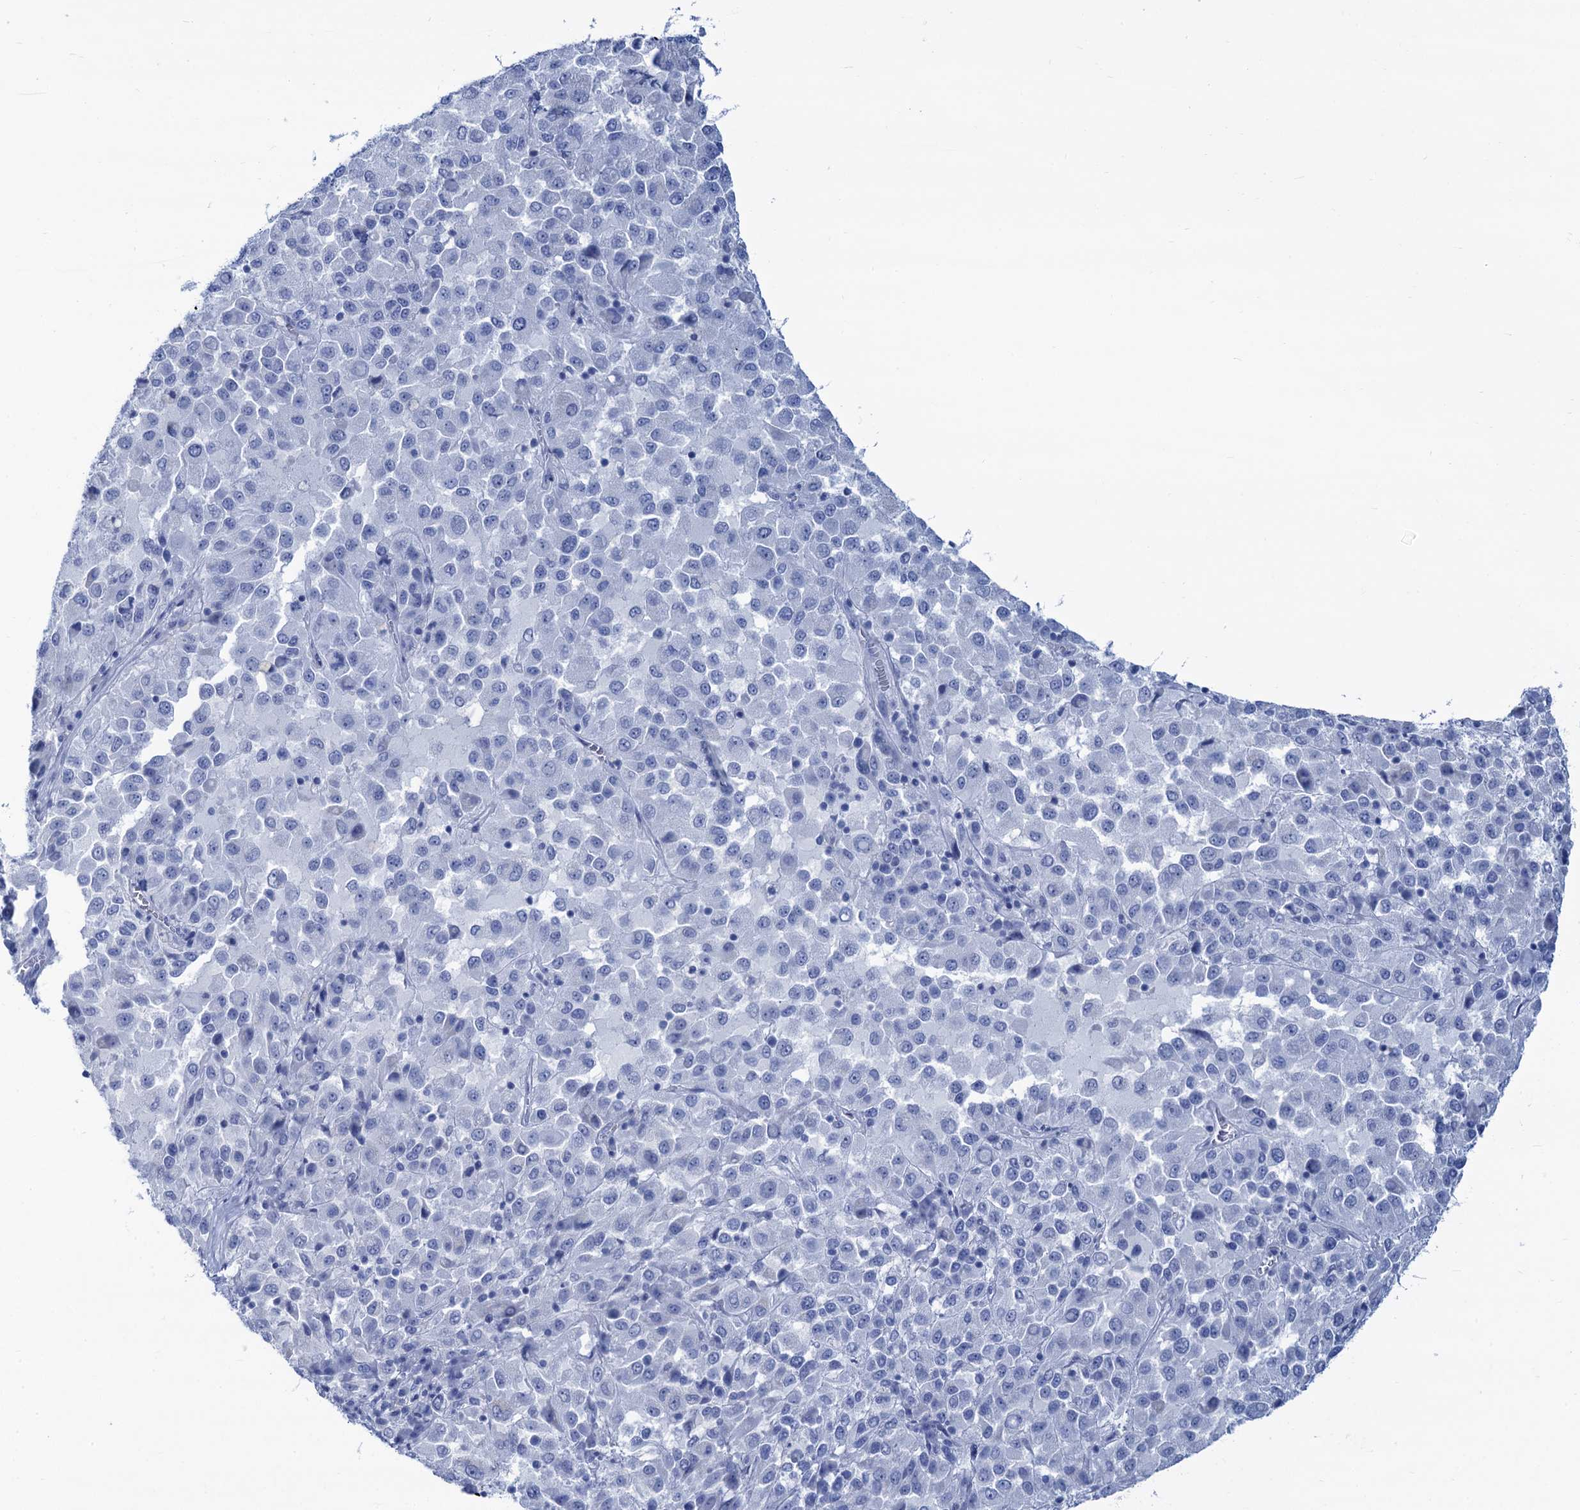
{"staining": {"intensity": "negative", "quantity": "none", "location": "none"}, "tissue": "melanoma", "cell_type": "Tumor cells", "image_type": "cancer", "snomed": [{"axis": "morphology", "description": "Malignant melanoma, Metastatic site"}, {"axis": "topography", "description": "Lung"}], "caption": "Human malignant melanoma (metastatic site) stained for a protein using IHC shows no staining in tumor cells.", "gene": "CABYR", "patient": {"sex": "male", "age": 64}}